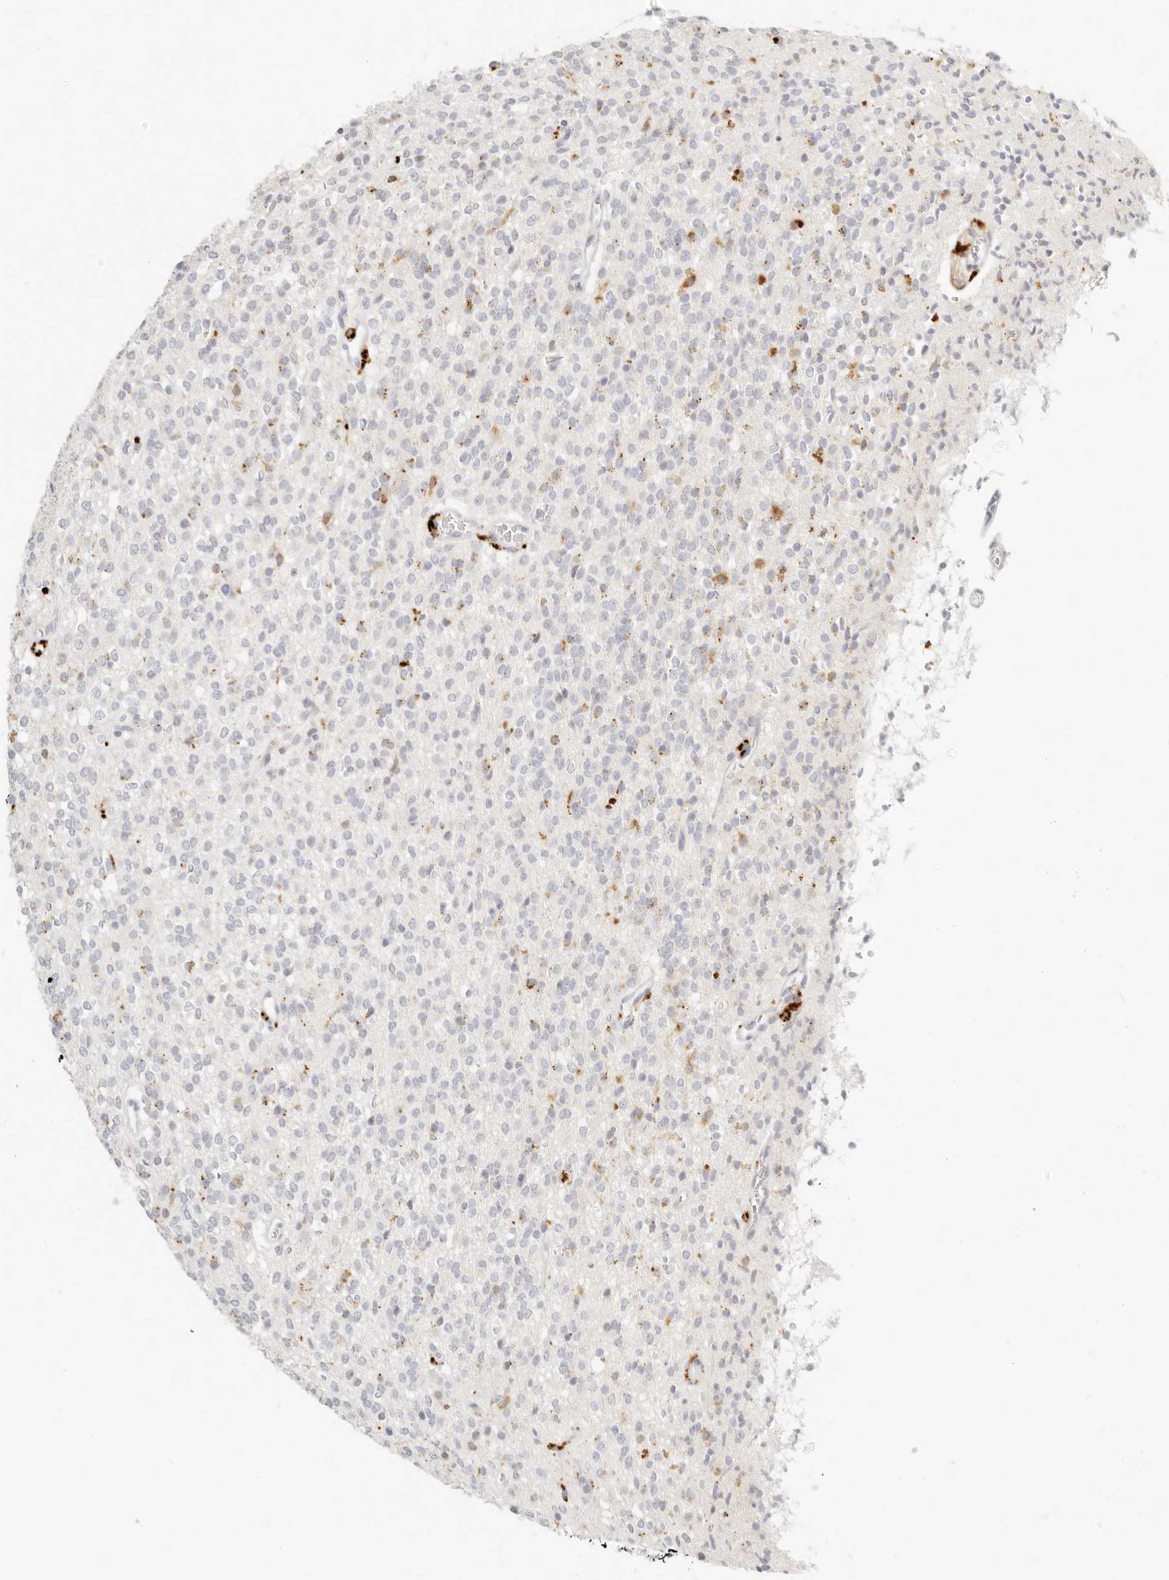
{"staining": {"intensity": "weak", "quantity": "<25%", "location": "cytoplasmic/membranous"}, "tissue": "glioma", "cell_type": "Tumor cells", "image_type": "cancer", "snomed": [{"axis": "morphology", "description": "Glioma, malignant, High grade"}, {"axis": "topography", "description": "Brain"}], "caption": "Tumor cells are negative for protein expression in human malignant glioma (high-grade).", "gene": "RNASET2", "patient": {"sex": "male", "age": 34}}